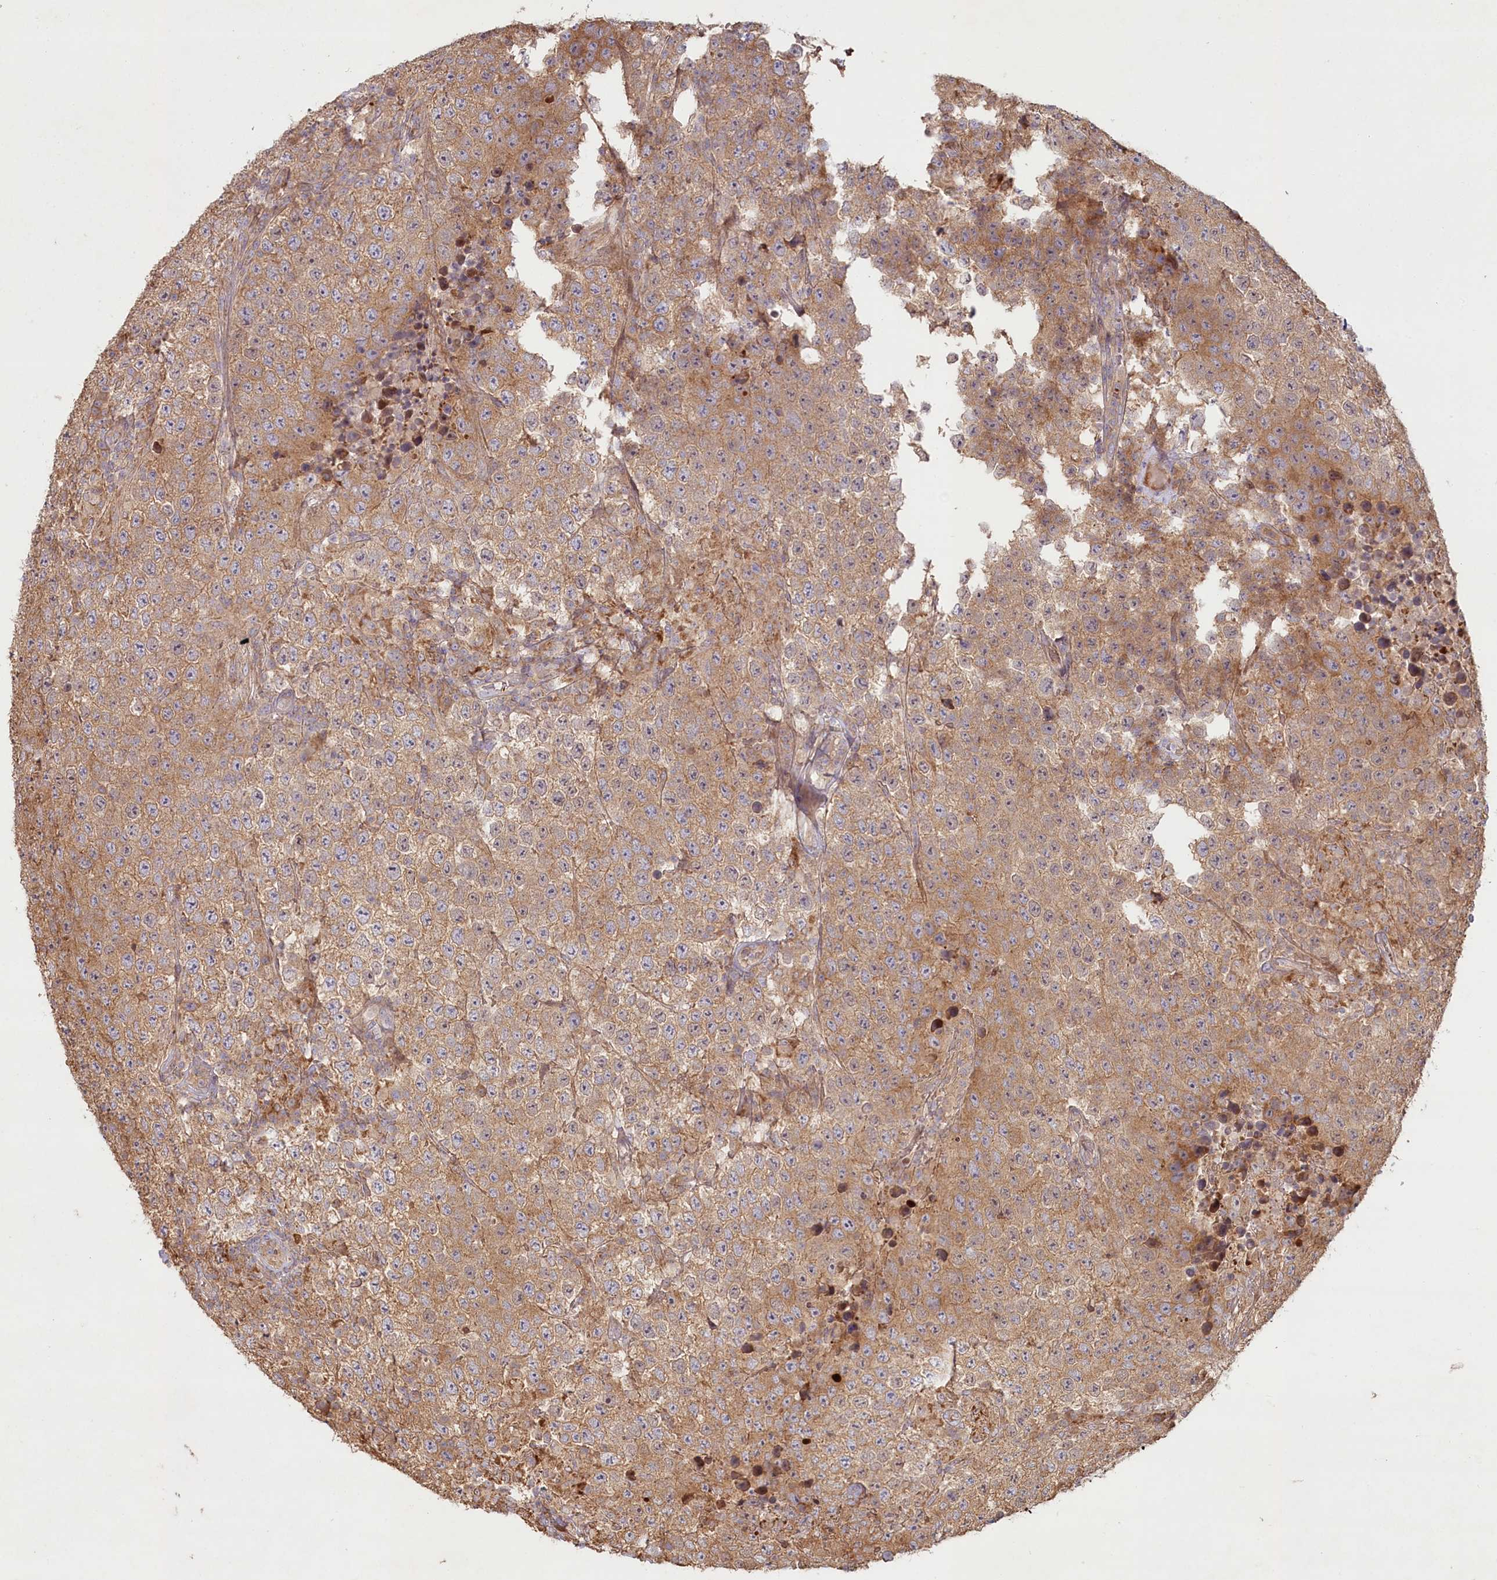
{"staining": {"intensity": "moderate", "quantity": ">75%", "location": "cytoplasmic/membranous"}, "tissue": "testis cancer", "cell_type": "Tumor cells", "image_type": "cancer", "snomed": [{"axis": "morphology", "description": "Normal tissue, NOS"}, {"axis": "morphology", "description": "Urothelial carcinoma, High grade"}, {"axis": "morphology", "description": "Seminoma, NOS"}, {"axis": "morphology", "description": "Carcinoma, Embryonal, NOS"}, {"axis": "topography", "description": "Urinary bladder"}, {"axis": "topography", "description": "Testis"}], "caption": "DAB (3,3'-diaminobenzidine) immunohistochemical staining of human testis cancer reveals moderate cytoplasmic/membranous protein expression in about >75% of tumor cells.", "gene": "HAL", "patient": {"sex": "male", "age": 41}}